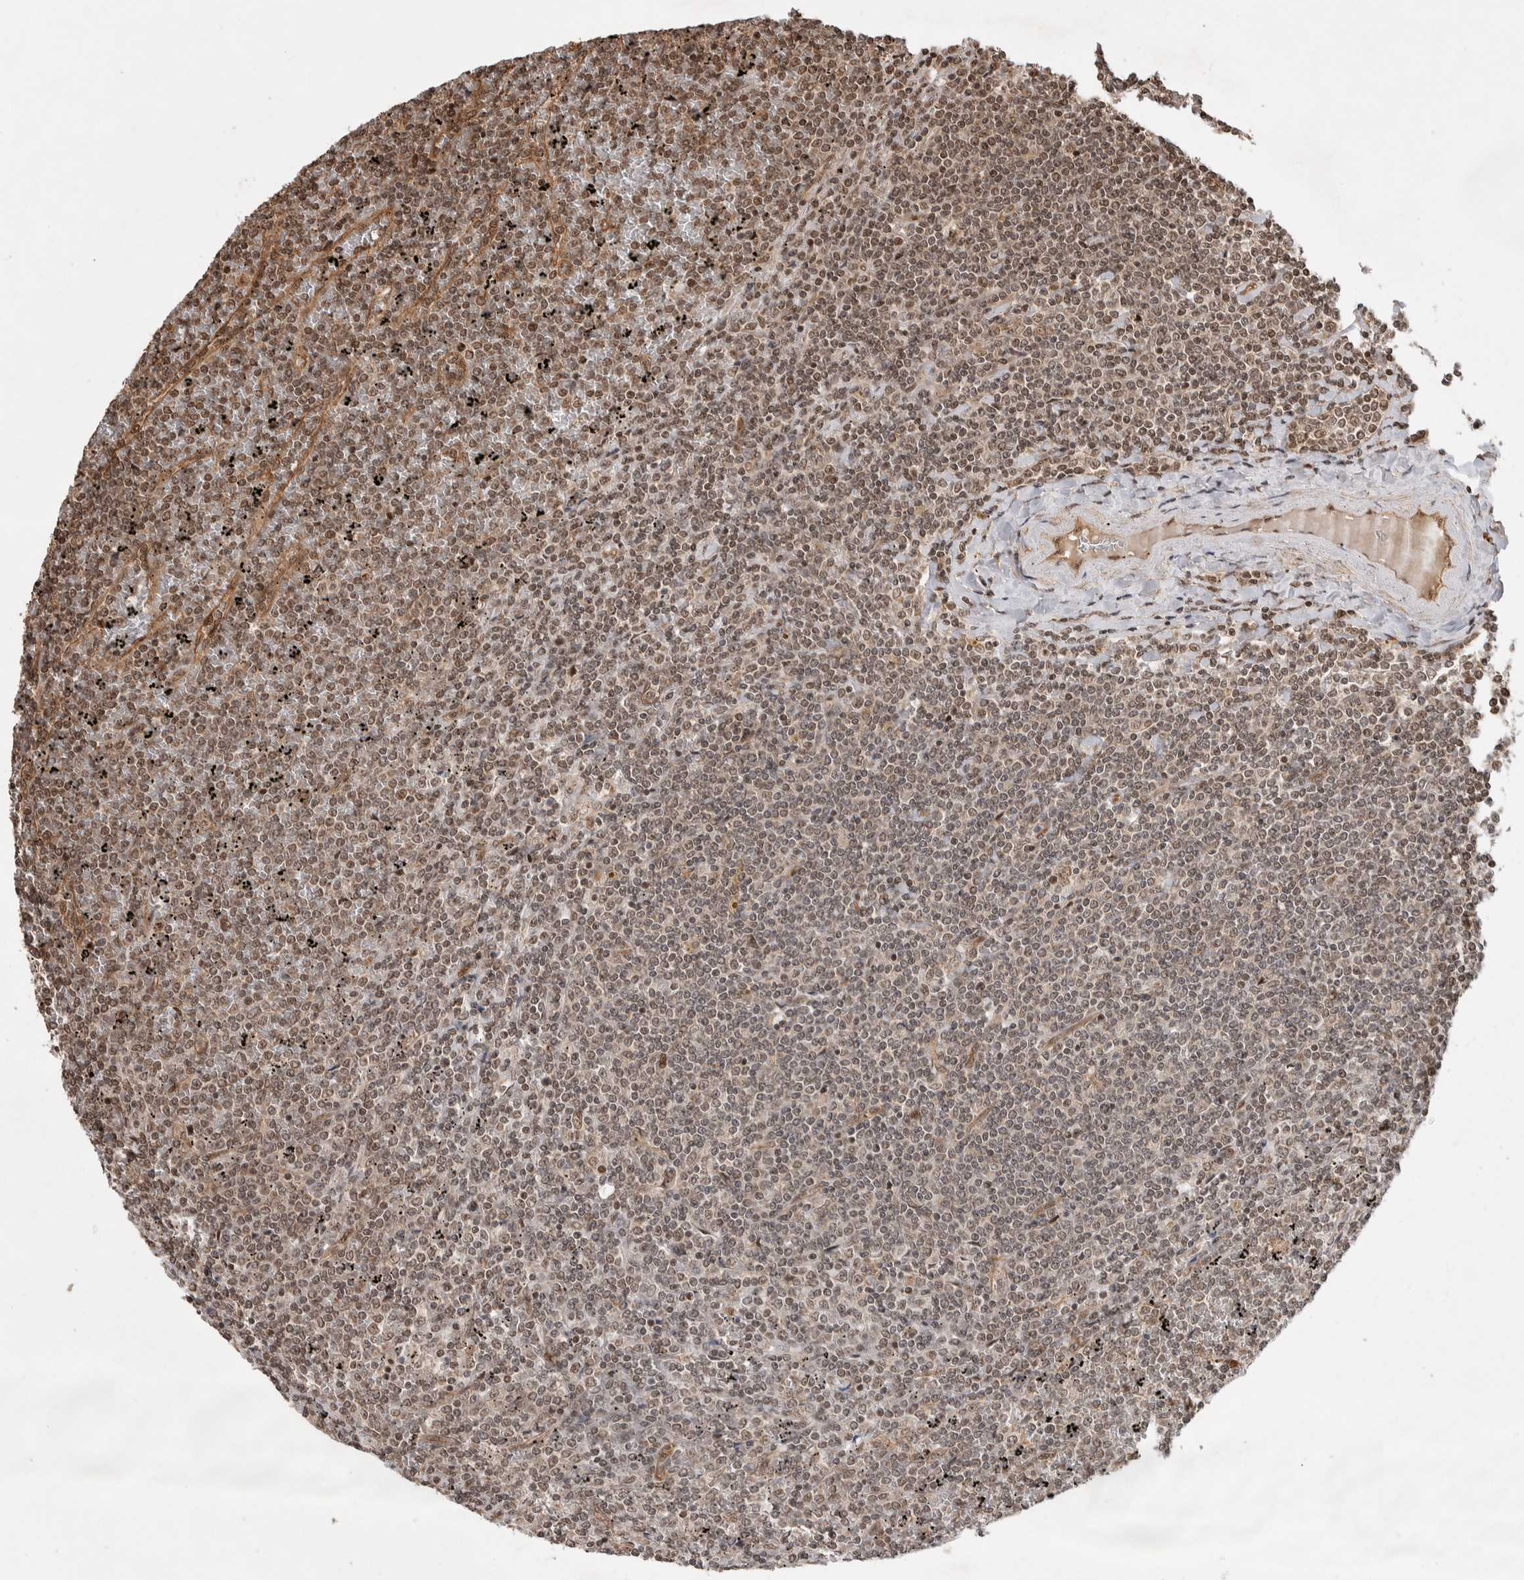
{"staining": {"intensity": "moderate", "quantity": "25%-75%", "location": "nuclear"}, "tissue": "lymphoma", "cell_type": "Tumor cells", "image_type": "cancer", "snomed": [{"axis": "morphology", "description": "Malignant lymphoma, non-Hodgkin's type, Low grade"}, {"axis": "topography", "description": "Spleen"}], "caption": "High-magnification brightfield microscopy of low-grade malignant lymphoma, non-Hodgkin's type stained with DAB (brown) and counterstained with hematoxylin (blue). tumor cells exhibit moderate nuclear staining is seen in approximately25%-75% of cells. (DAB (3,3'-diaminobenzidine) IHC, brown staining for protein, blue staining for nuclei).", "gene": "TOR1B", "patient": {"sex": "female", "age": 19}}